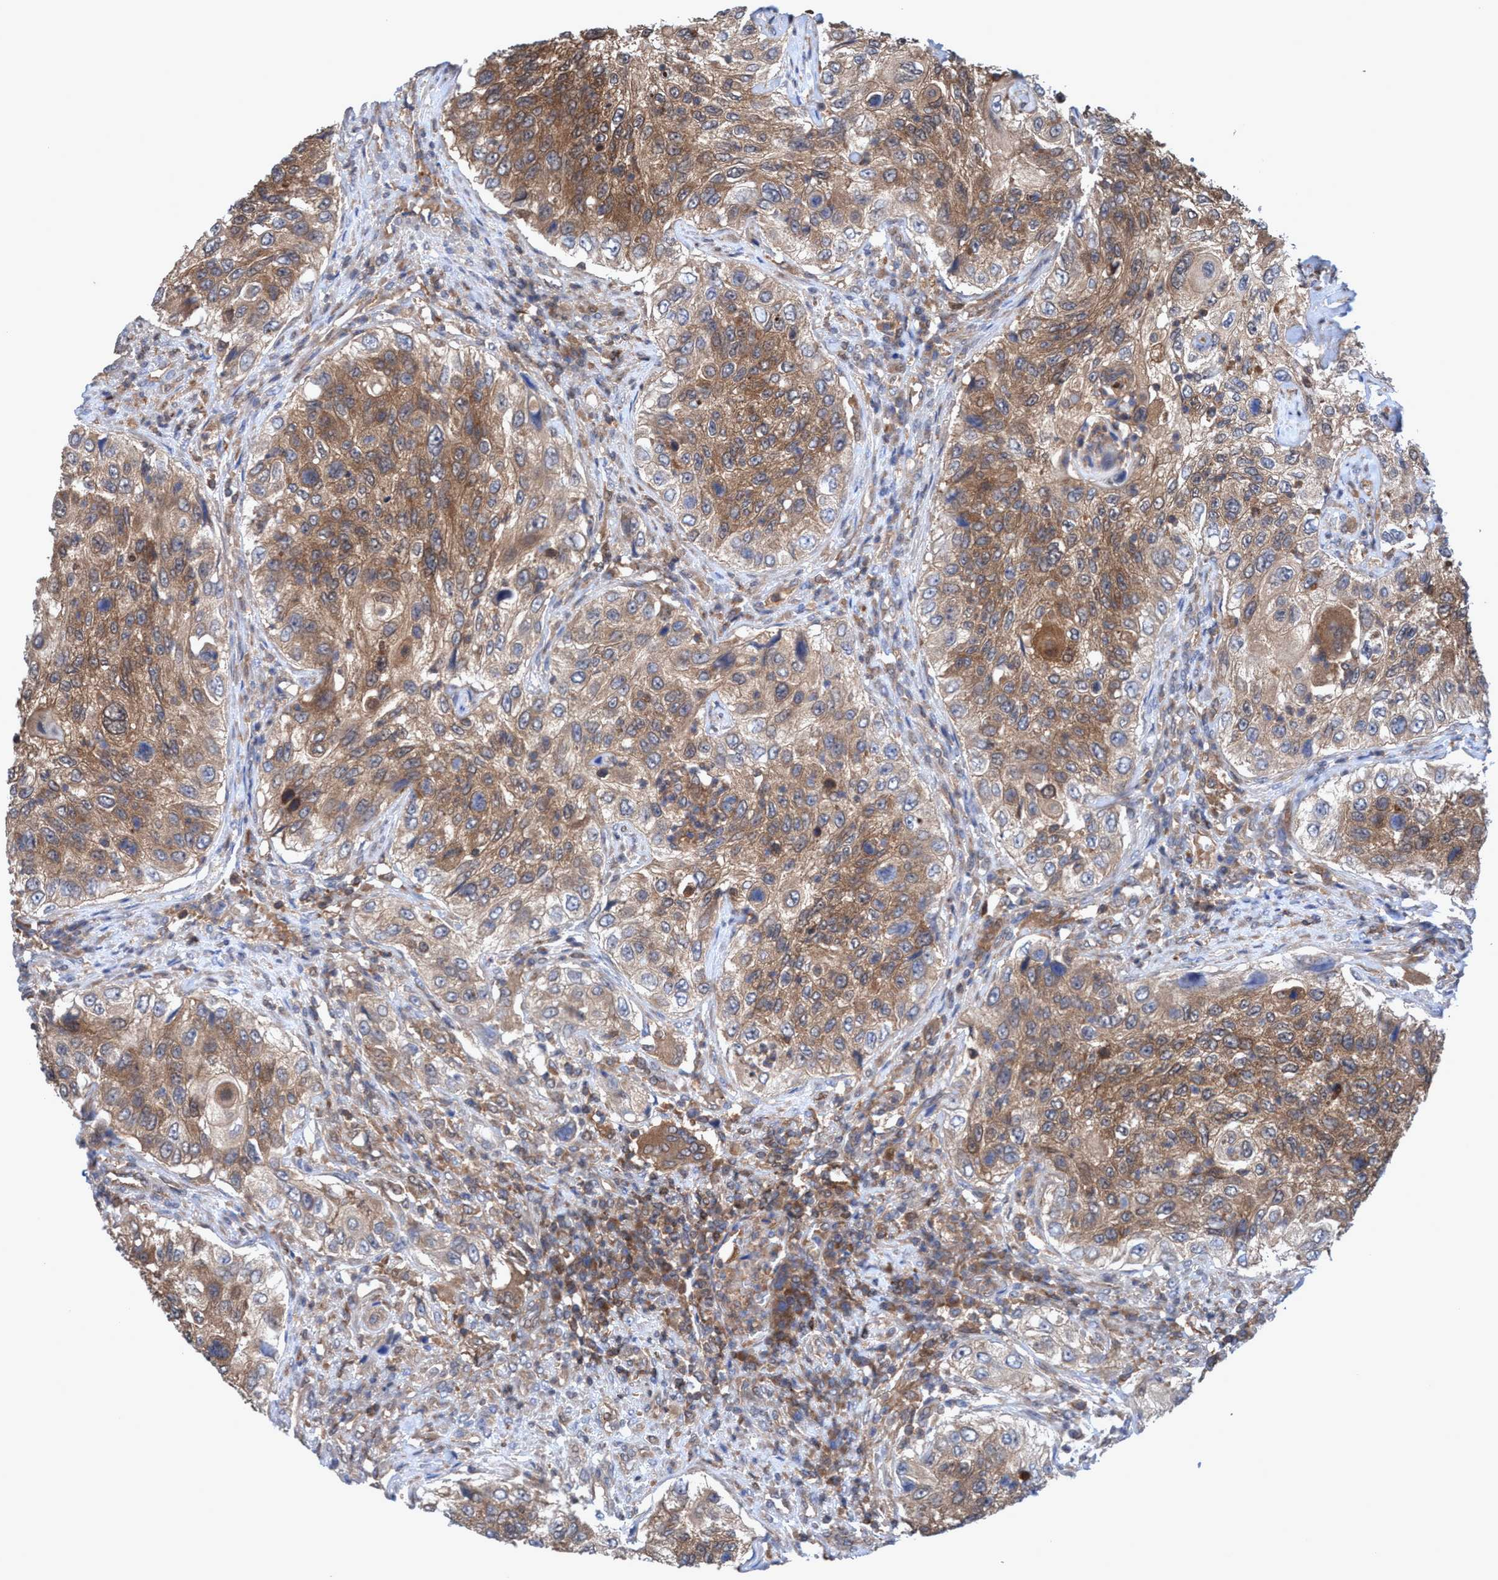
{"staining": {"intensity": "moderate", "quantity": ">75%", "location": "cytoplasmic/membranous"}, "tissue": "urothelial cancer", "cell_type": "Tumor cells", "image_type": "cancer", "snomed": [{"axis": "morphology", "description": "Urothelial carcinoma, High grade"}, {"axis": "topography", "description": "Urinary bladder"}], "caption": "Protein staining displays moderate cytoplasmic/membranous staining in approximately >75% of tumor cells in urothelial cancer.", "gene": "GLOD4", "patient": {"sex": "female", "age": 60}}